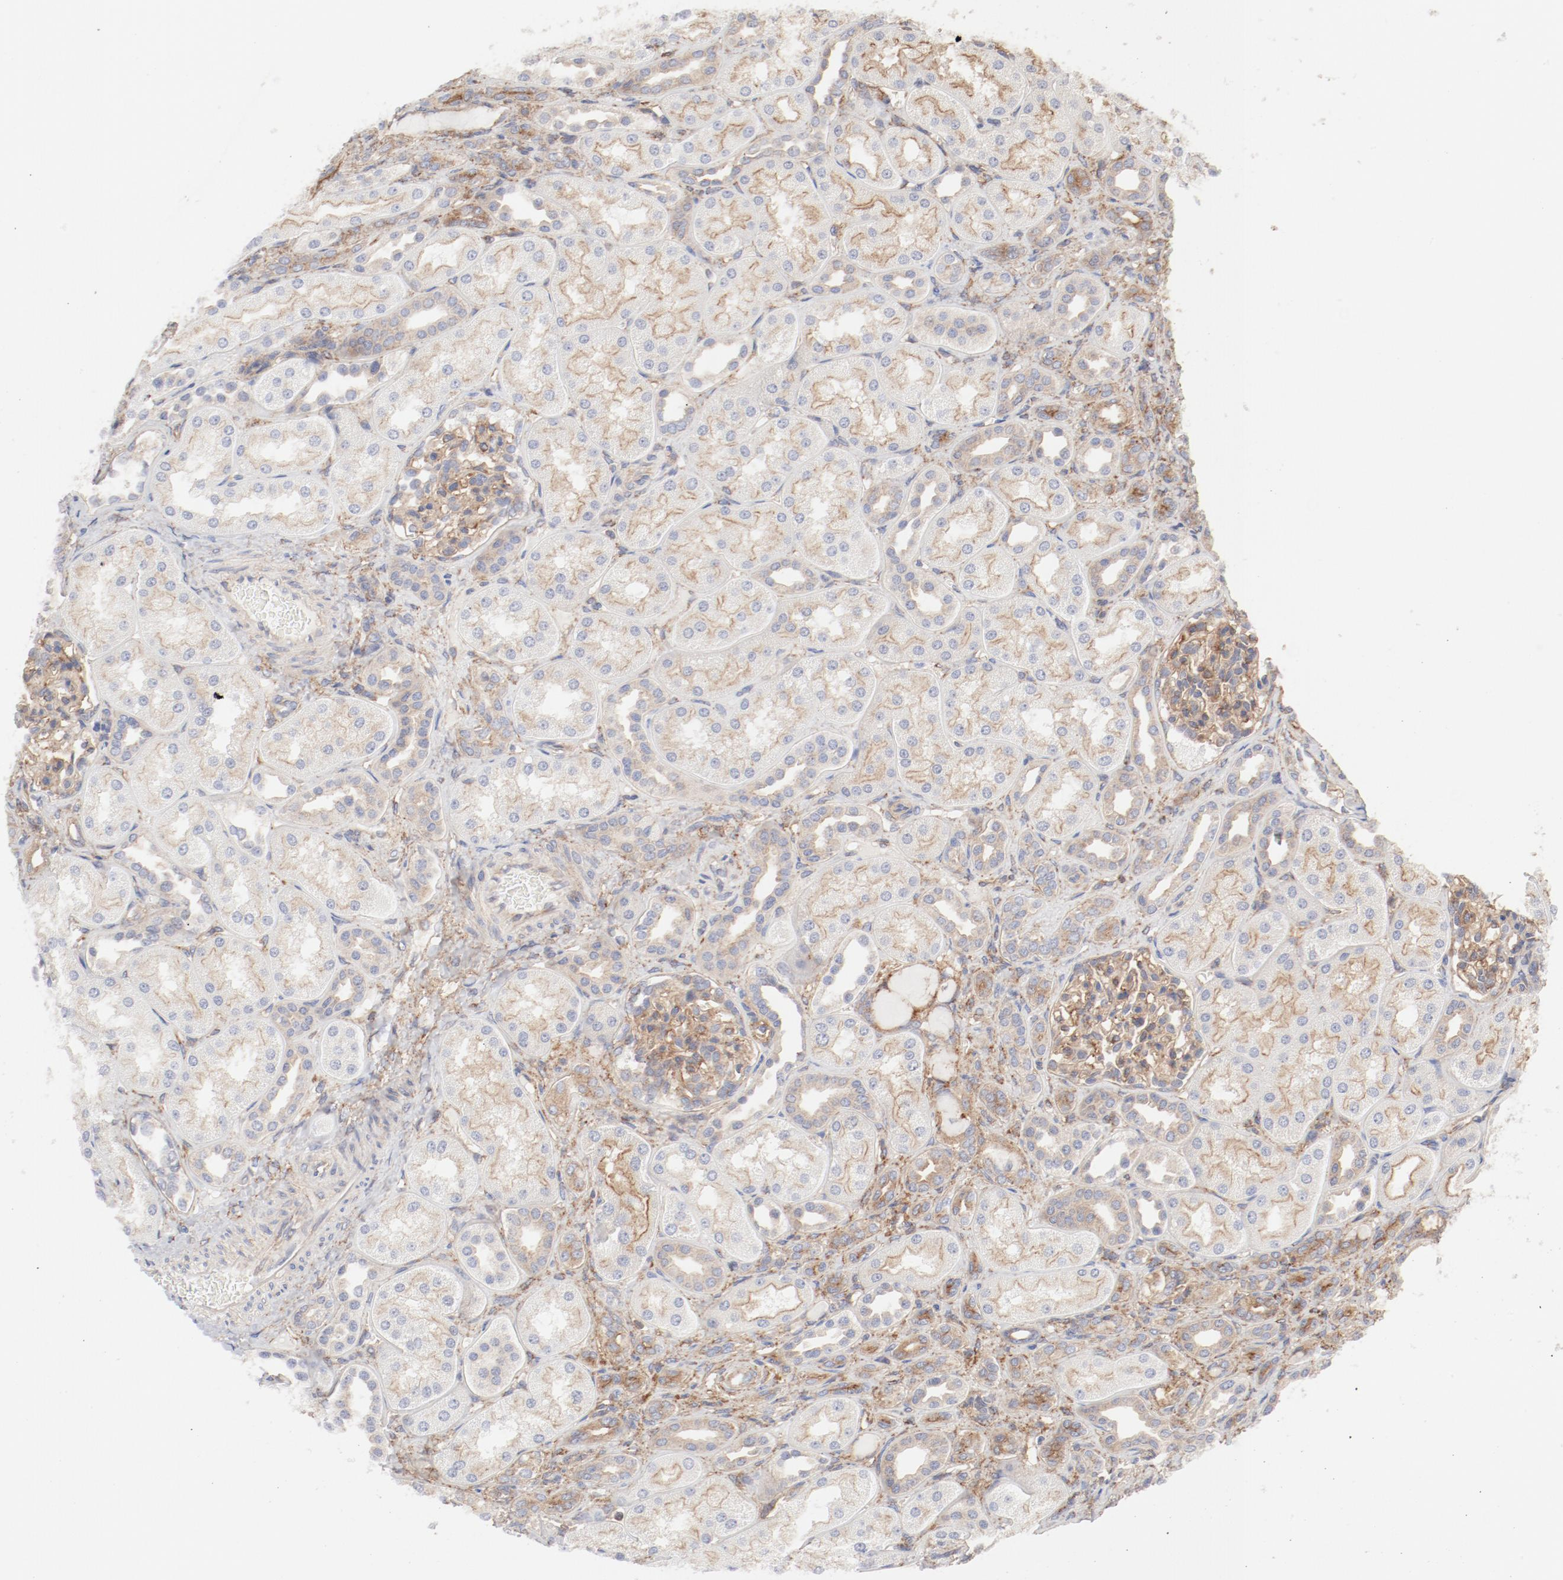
{"staining": {"intensity": "moderate", "quantity": ">75%", "location": "cytoplasmic/membranous"}, "tissue": "kidney", "cell_type": "Cells in glomeruli", "image_type": "normal", "snomed": [{"axis": "morphology", "description": "Normal tissue, NOS"}, {"axis": "topography", "description": "Kidney"}], "caption": "Immunohistochemical staining of benign kidney displays >75% levels of moderate cytoplasmic/membranous protein expression in approximately >75% of cells in glomeruli.", "gene": "AP2A1", "patient": {"sex": "male", "age": 7}}